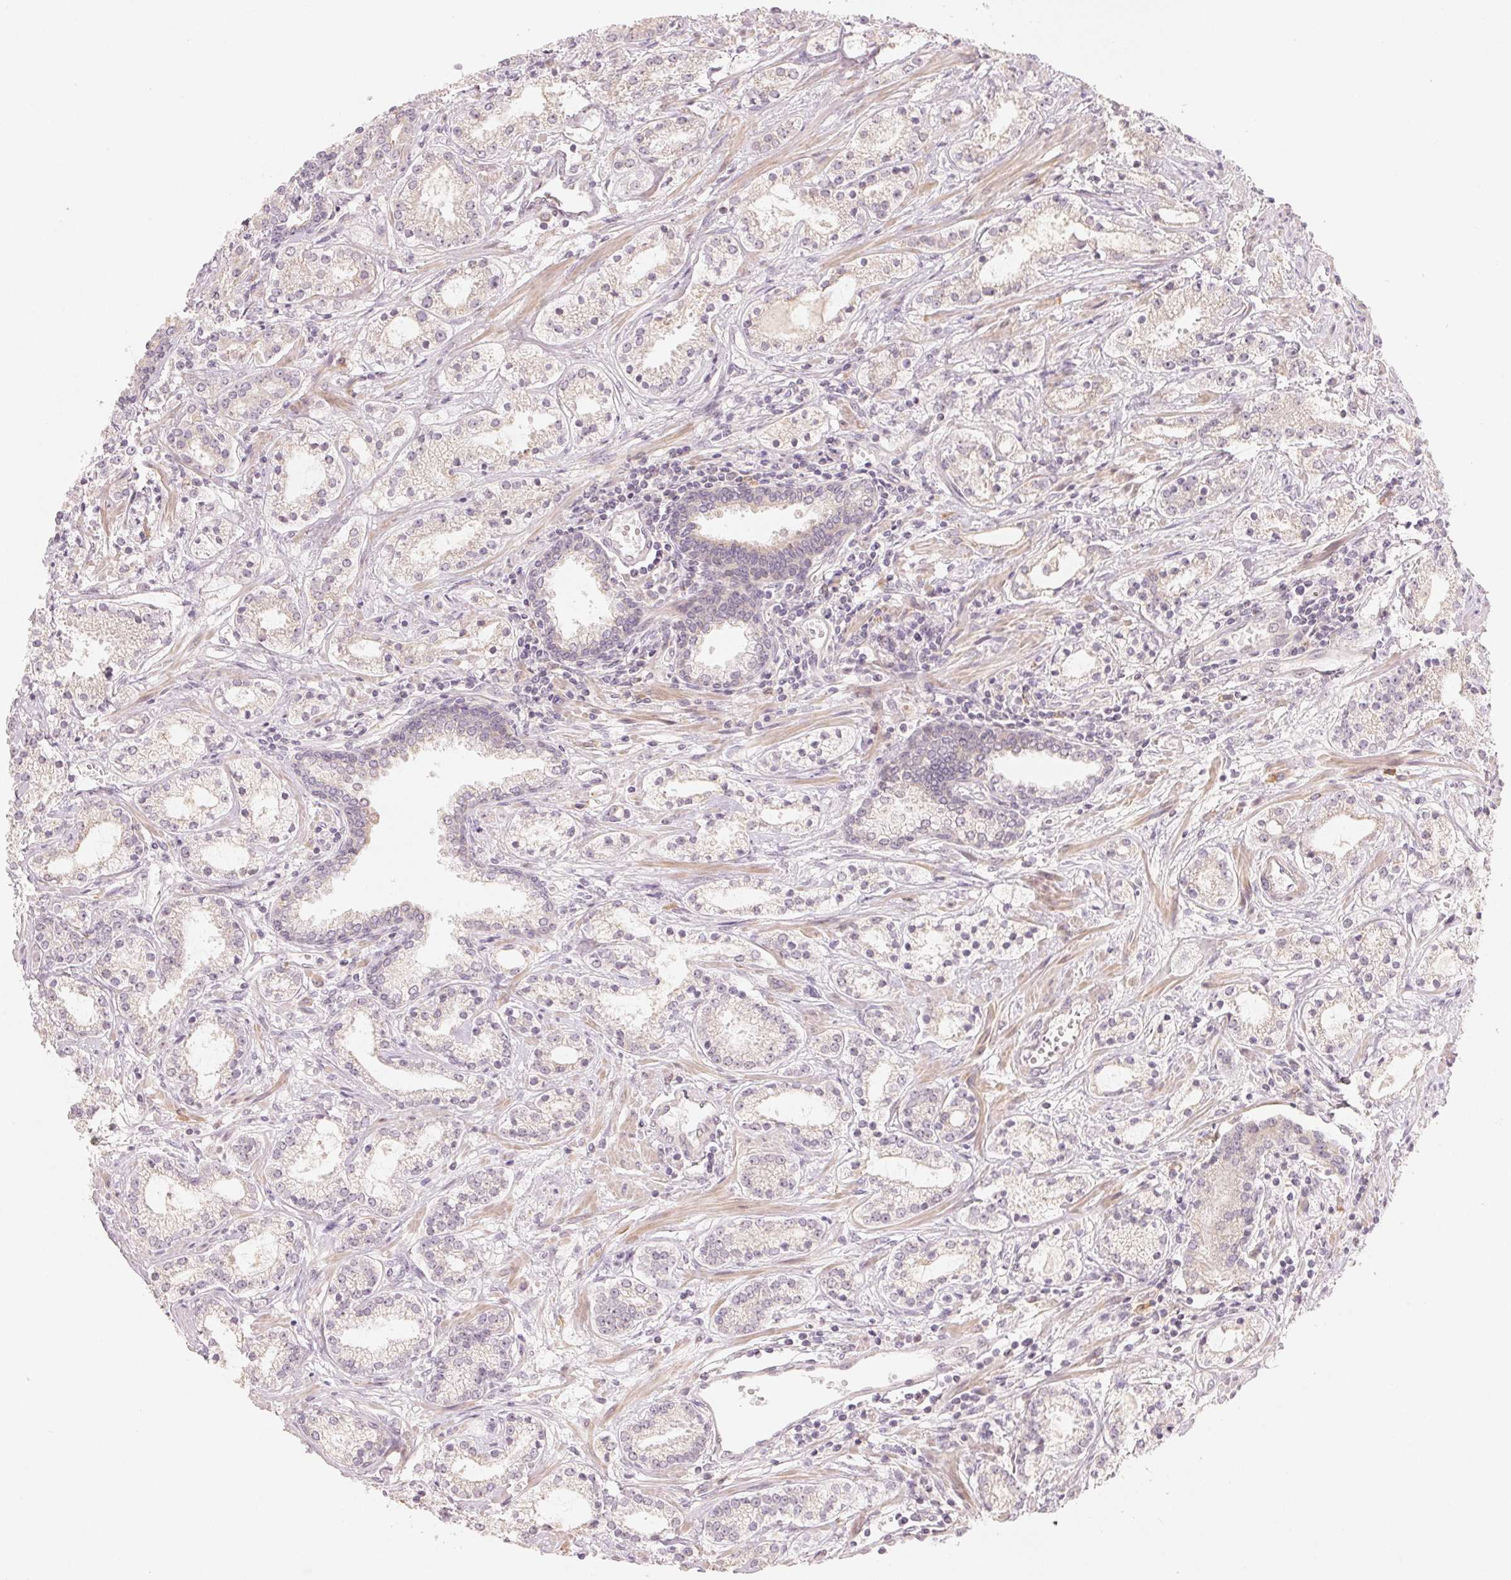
{"staining": {"intensity": "negative", "quantity": "none", "location": "none"}, "tissue": "prostate cancer", "cell_type": "Tumor cells", "image_type": "cancer", "snomed": [{"axis": "morphology", "description": "Adenocarcinoma, Medium grade"}, {"axis": "topography", "description": "Prostate"}], "caption": "An immunohistochemistry (IHC) histopathology image of medium-grade adenocarcinoma (prostate) is shown. There is no staining in tumor cells of medium-grade adenocarcinoma (prostate).", "gene": "DENND2C", "patient": {"sex": "male", "age": 57}}